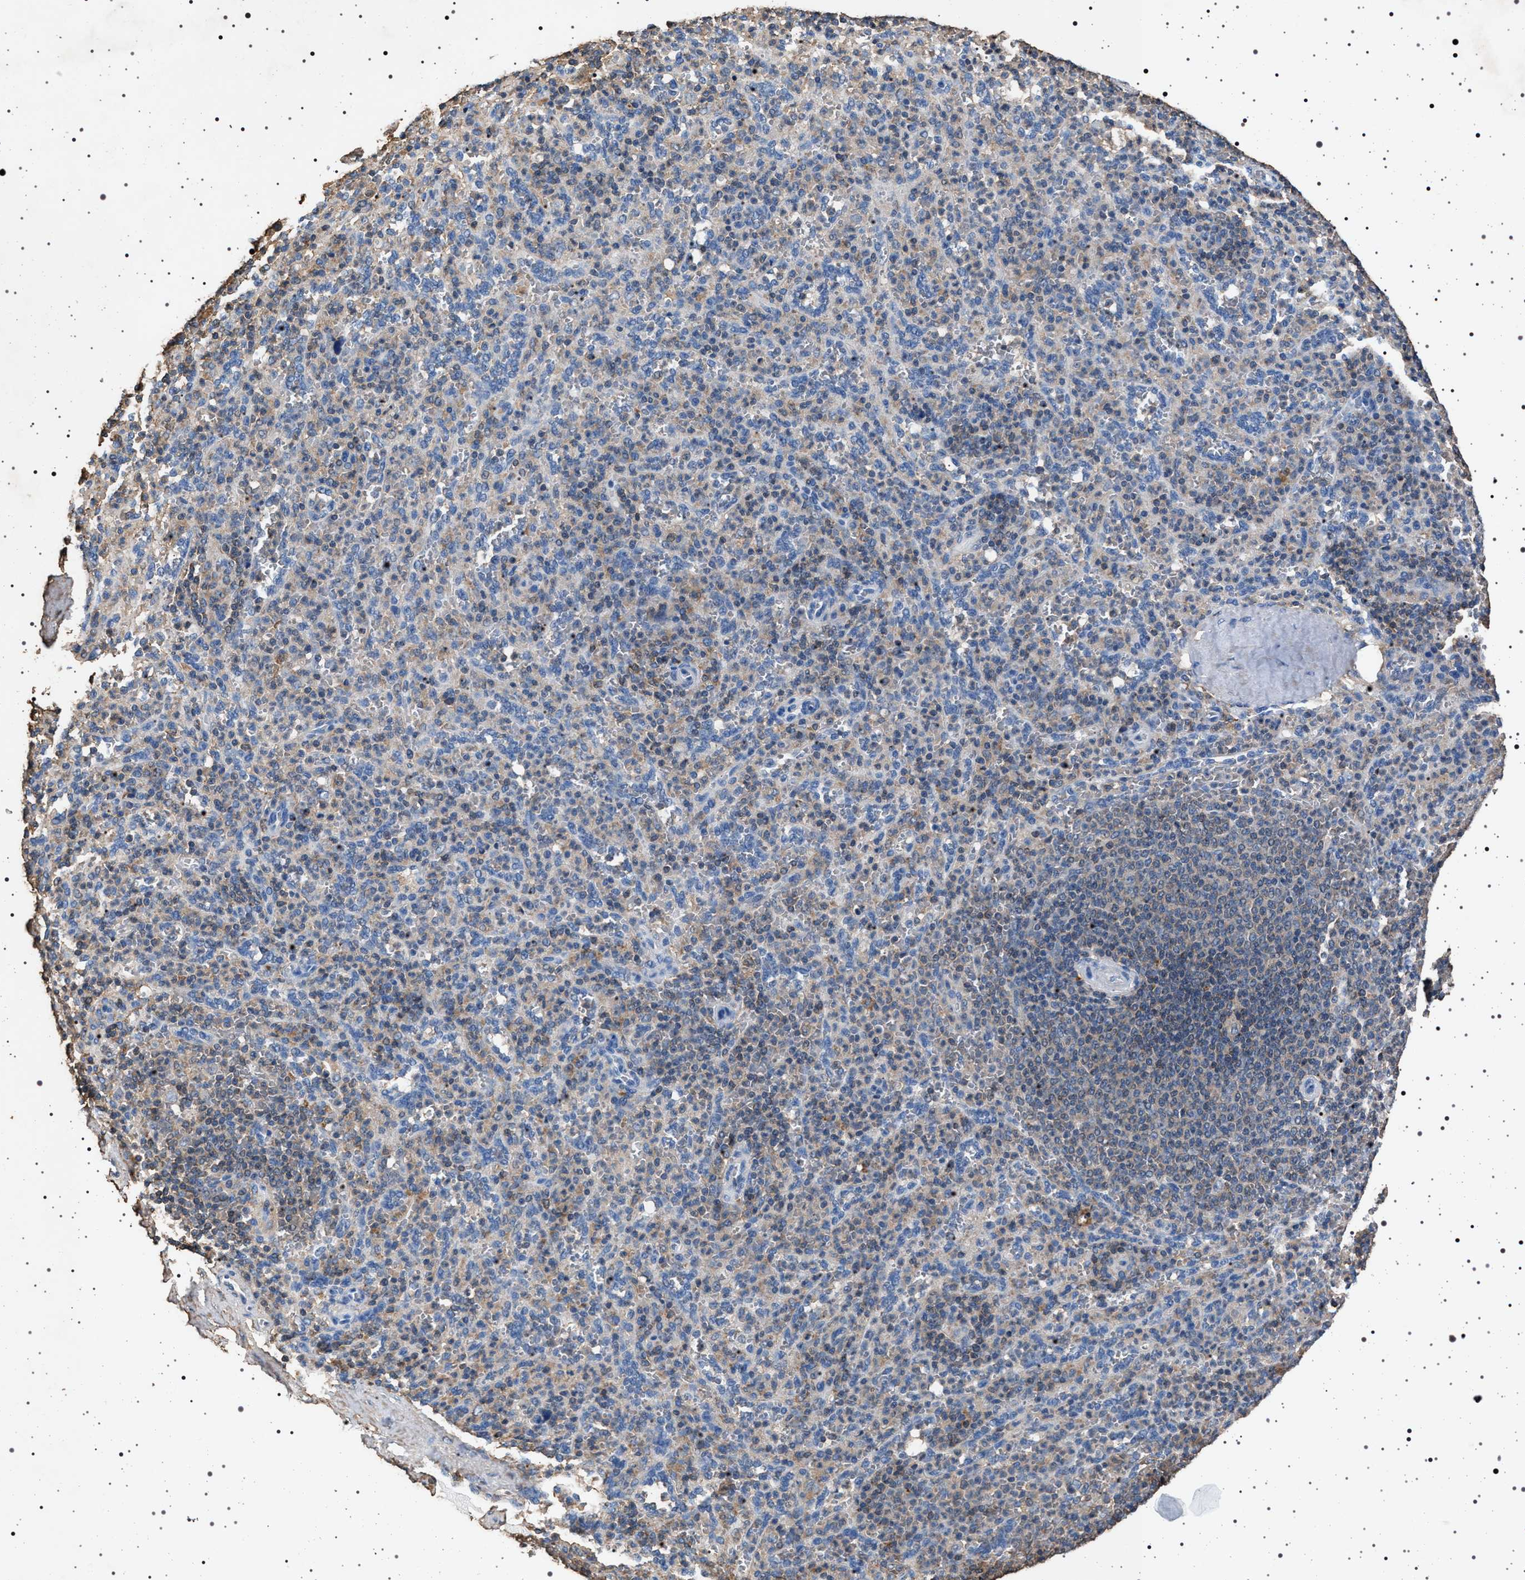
{"staining": {"intensity": "weak", "quantity": "25%-75%", "location": "cytoplasmic/membranous"}, "tissue": "spleen", "cell_type": "Cells in red pulp", "image_type": "normal", "snomed": [{"axis": "morphology", "description": "Normal tissue, NOS"}, {"axis": "topography", "description": "Spleen"}], "caption": "DAB immunohistochemical staining of unremarkable human spleen displays weak cytoplasmic/membranous protein staining in about 25%-75% of cells in red pulp.", "gene": "SMAP2", "patient": {"sex": "male", "age": 36}}